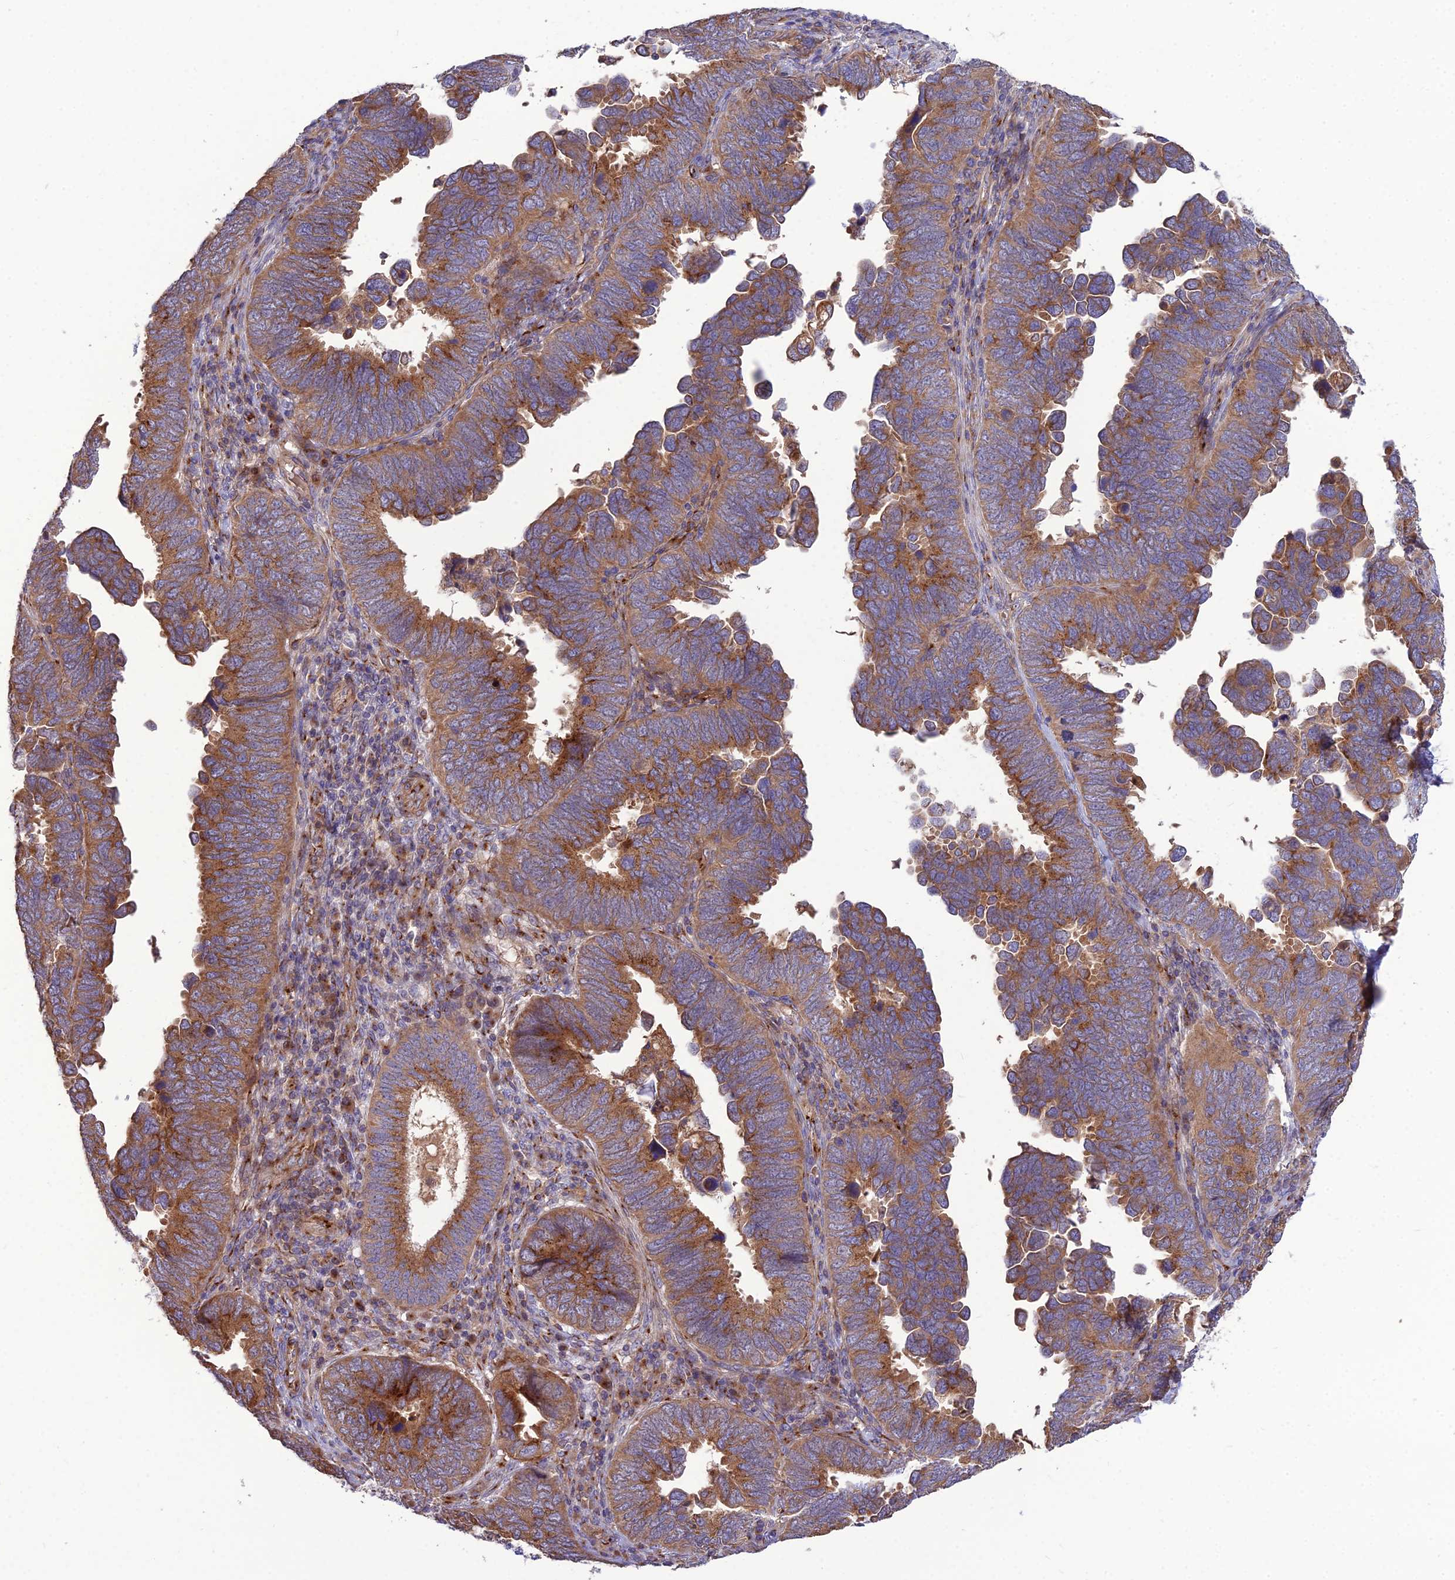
{"staining": {"intensity": "moderate", "quantity": ">75%", "location": "cytoplasmic/membranous"}, "tissue": "endometrial cancer", "cell_type": "Tumor cells", "image_type": "cancer", "snomed": [{"axis": "morphology", "description": "Adenocarcinoma, NOS"}, {"axis": "topography", "description": "Endometrium"}], "caption": "Endometrial cancer (adenocarcinoma) was stained to show a protein in brown. There is medium levels of moderate cytoplasmic/membranous expression in about >75% of tumor cells.", "gene": "SPRYD7", "patient": {"sex": "female", "age": 79}}